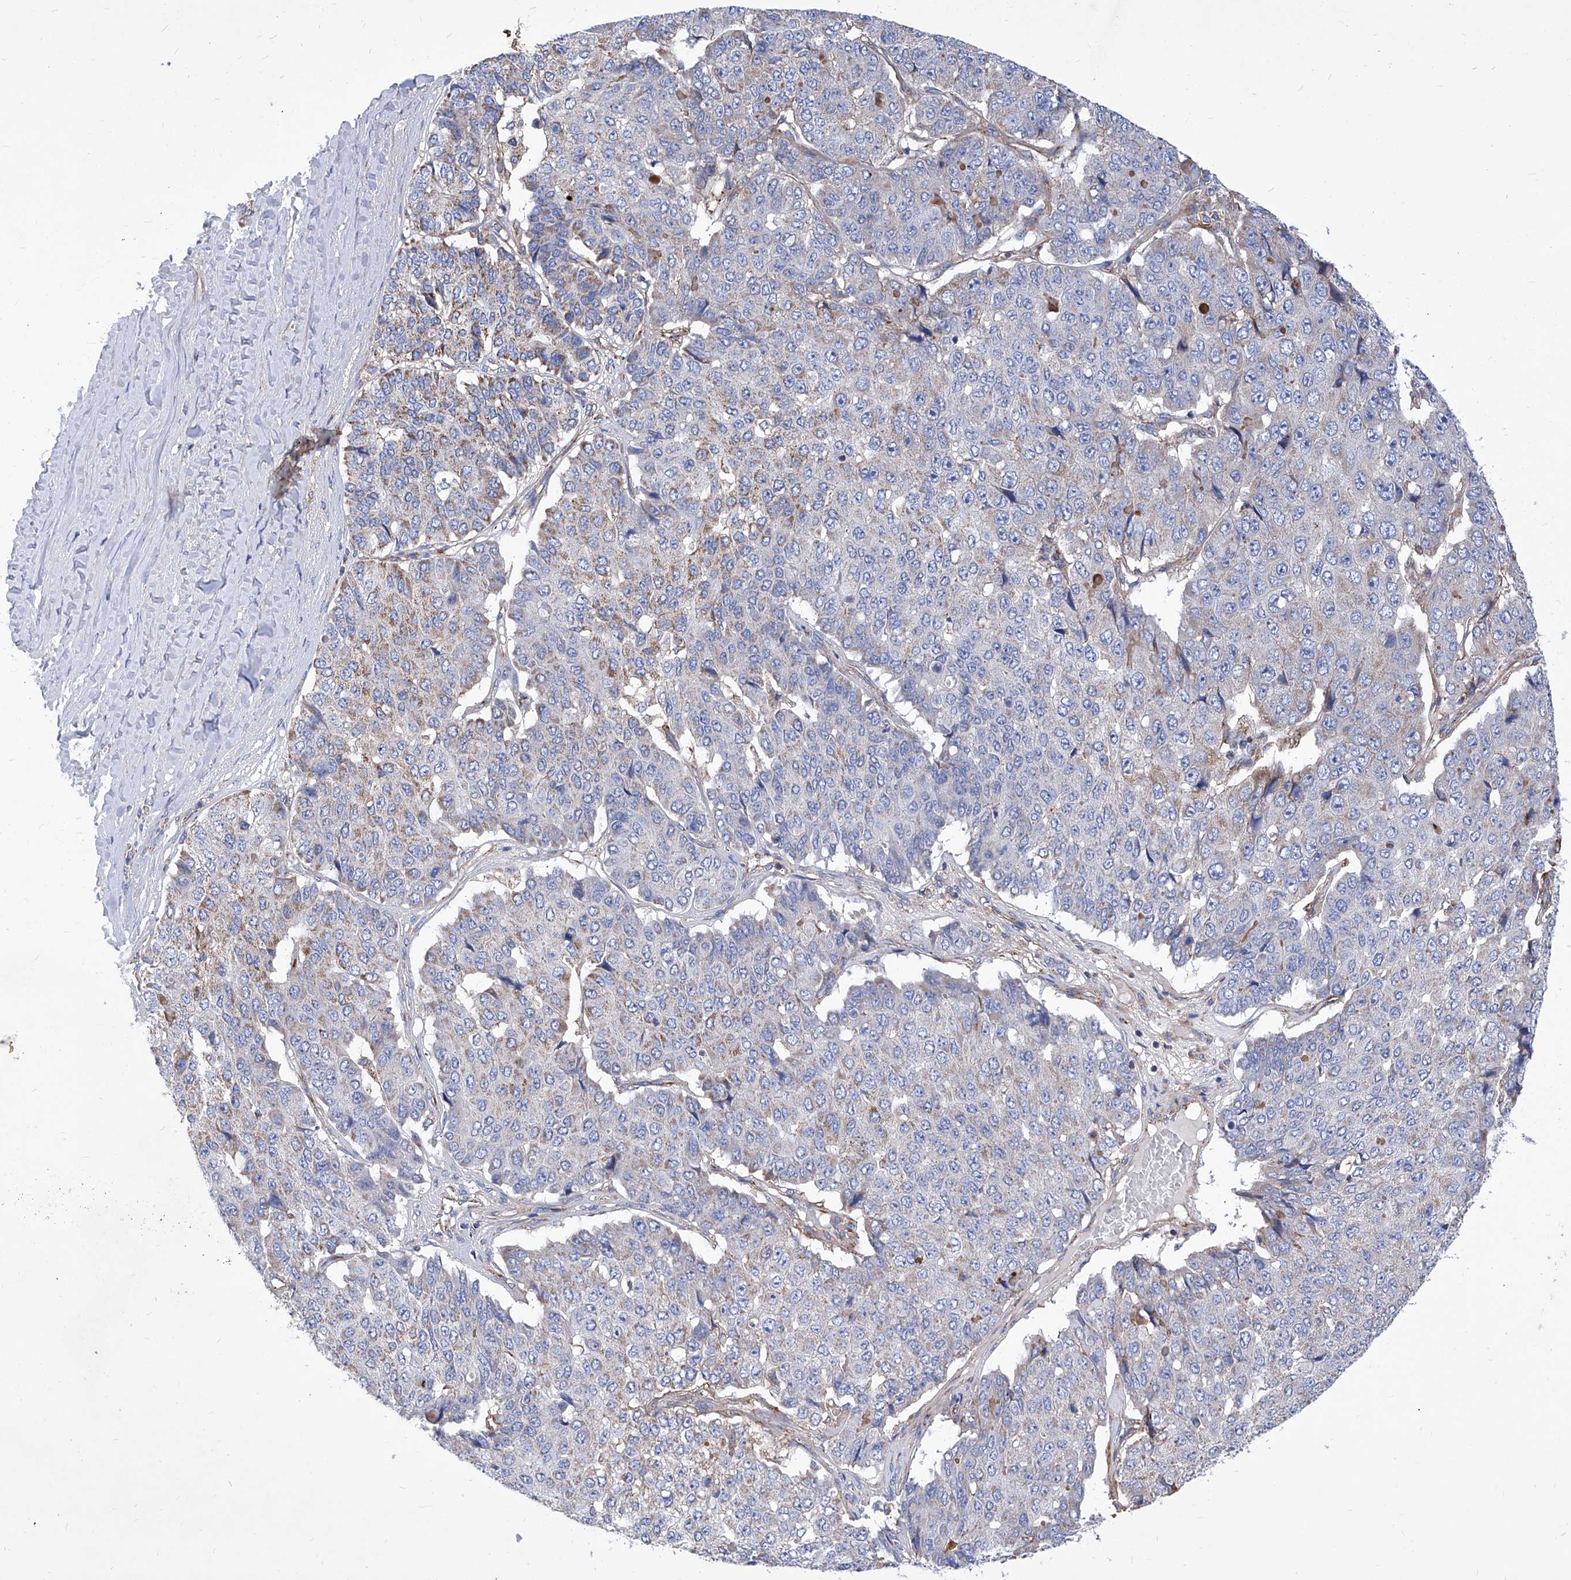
{"staining": {"intensity": "moderate", "quantity": "<25%", "location": "cytoplasmic/membranous"}, "tissue": "pancreatic cancer", "cell_type": "Tumor cells", "image_type": "cancer", "snomed": [{"axis": "morphology", "description": "Adenocarcinoma, NOS"}, {"axis": "topography", "description": "Pancreas"}], "caption": "Moderate cytoplasmic/membranous positivity is identified in about <25% of tumor cells in adenocarcinoma (pancreatic).", "gene": "HRNR", "patient": {"sex": "male", "age": 50}}